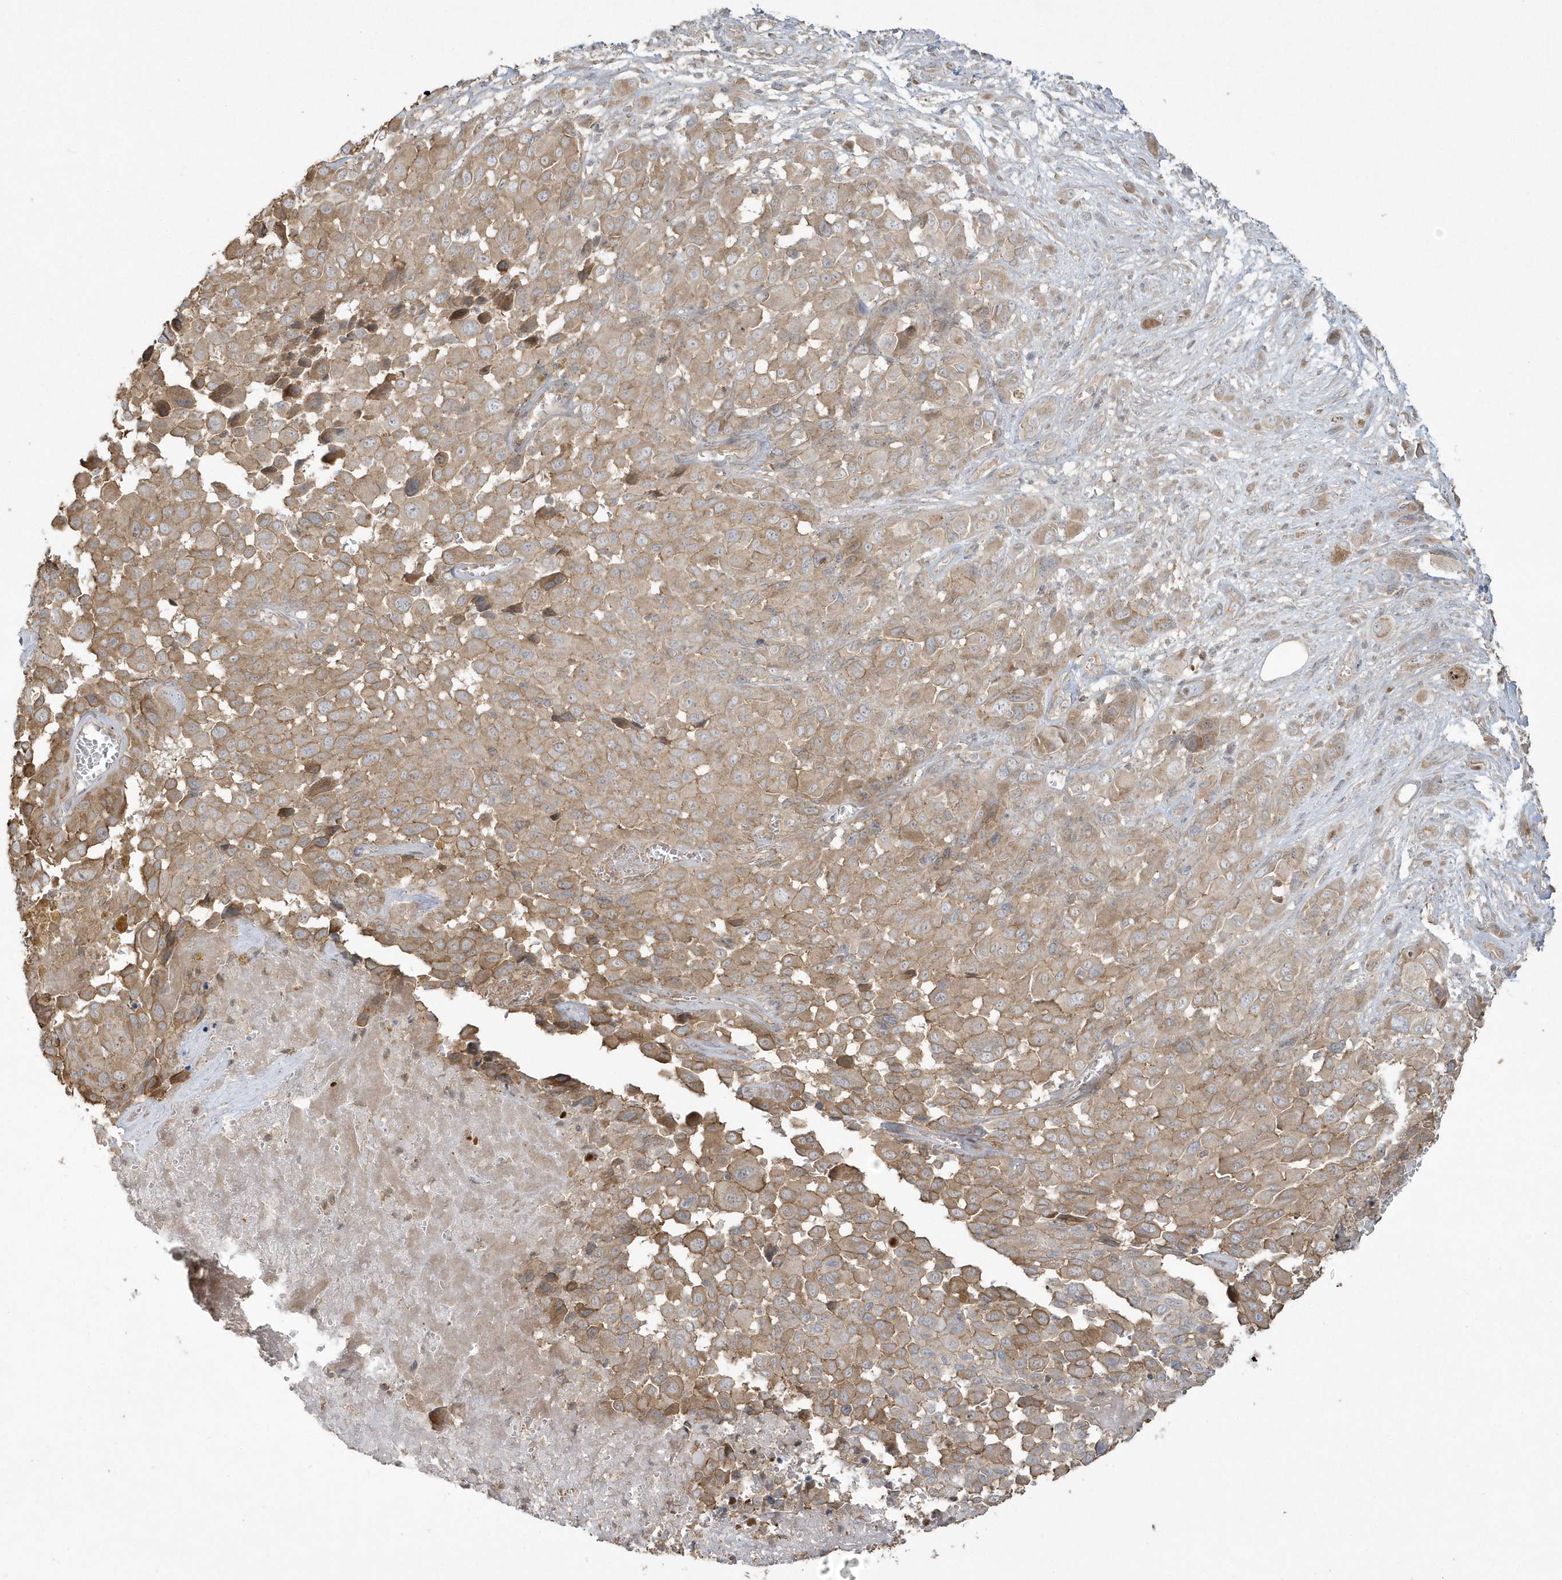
{"staining": {"intensity": "weak", "quantity": "25%-75%", "location": "cytoplasmic/membranous"}, "tissue": "melanoma", "cell_type": "Tumor cells", "image_type": "cancer", "snomed": [{"axis": "morphology", "description": "Malignant melanoma, NOS"}, {"axis": "topography", "description": "Skin of trunk"}], "caption": "There is low levels of weak cytoplasmic/membranous staining in tumor cells of malignant melanoma, as demonstrated by immunohistochemical staining (brown color).", "gene": "ARMC8", "patient": {"sex": "male", "age": 71}}